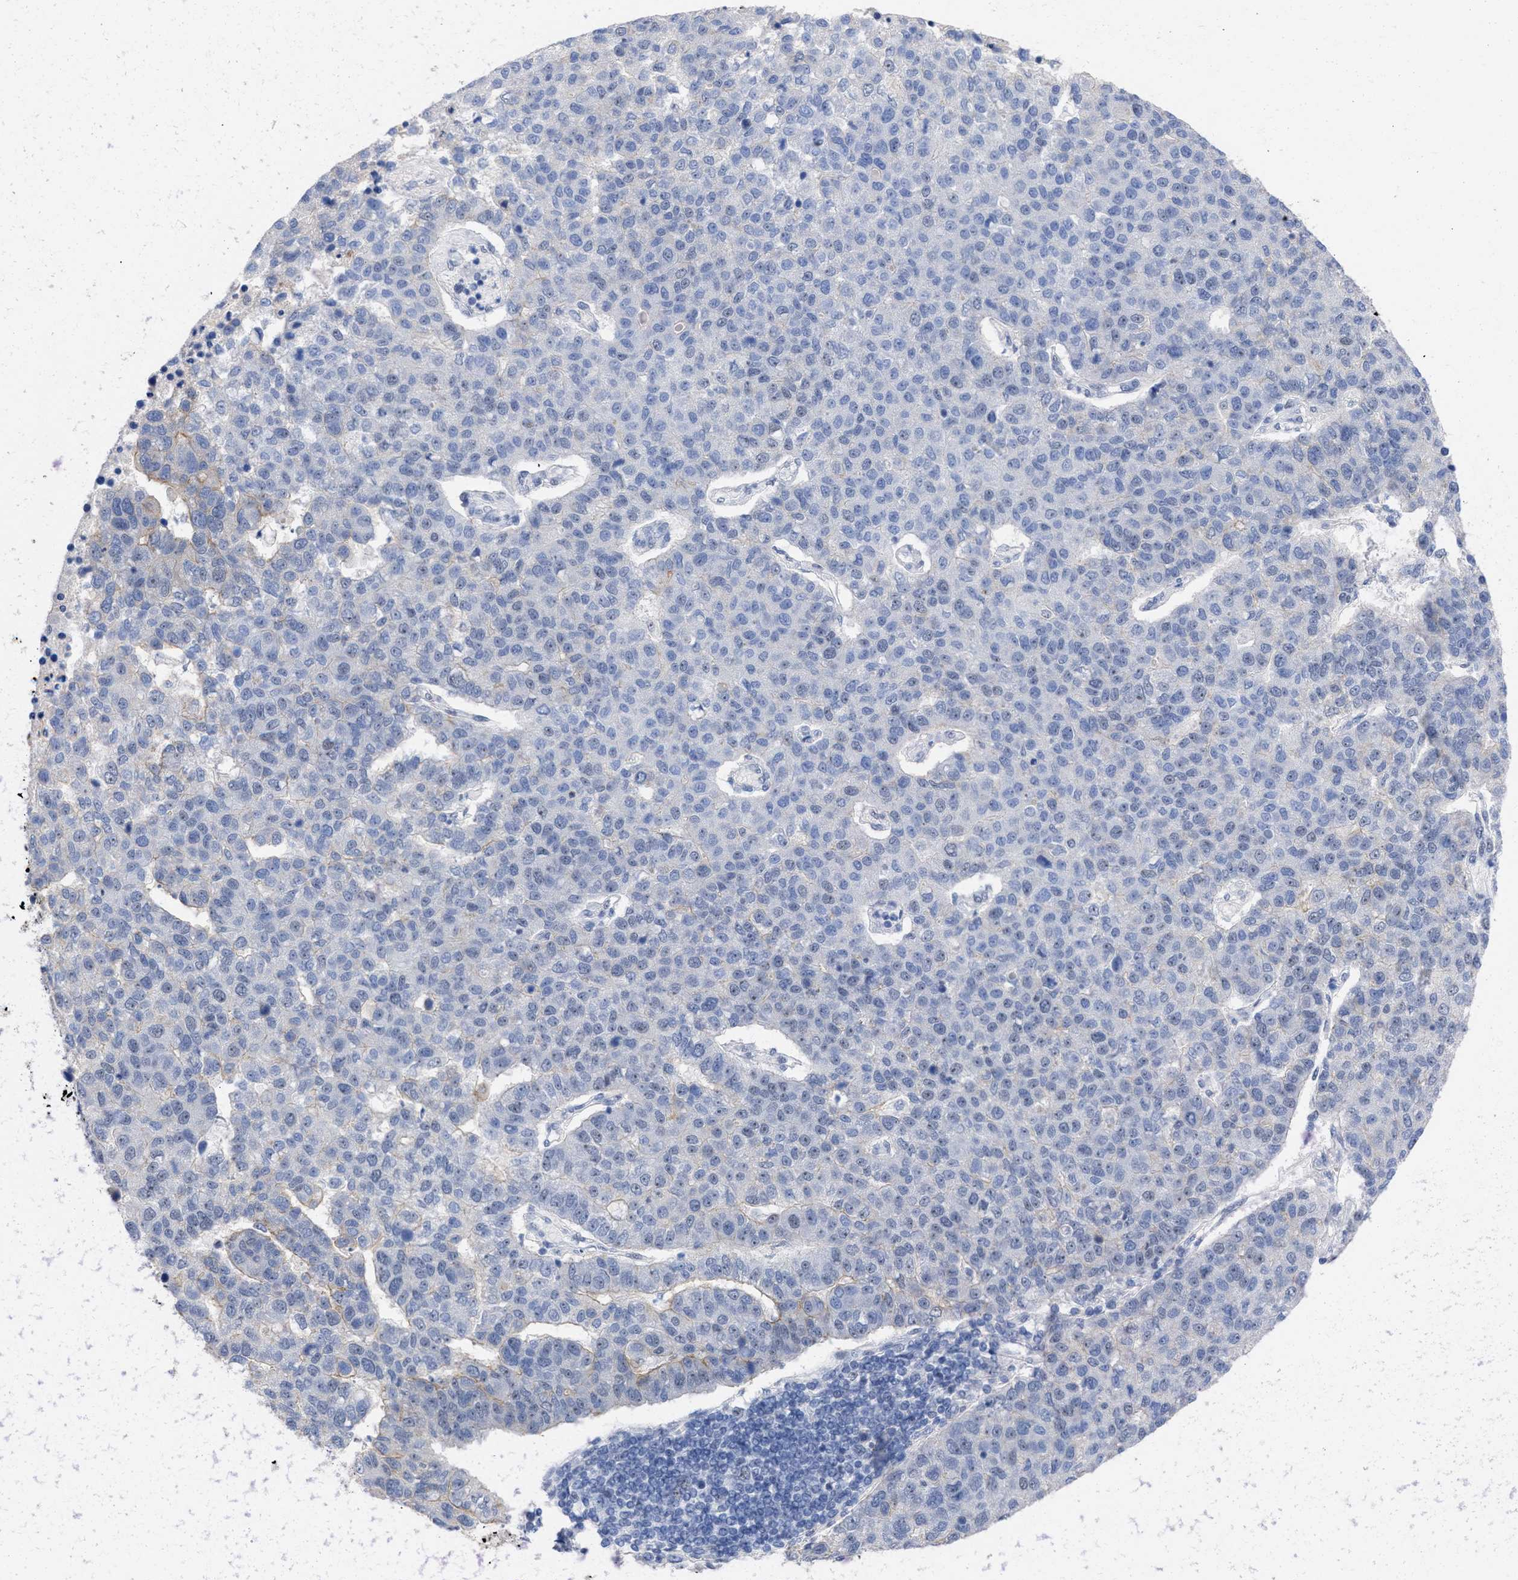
{"staining": {"intensity": "weak", "quantity": "<25%", "location": "cytoplasmic/membranous"}, "tissue": "pancreatic cancer", "cell_type": "Tumor cells", "image_type": "cancer", "snomed": [{"axis": "morphology", "description": "Adenocarcinoma, NOS"}, {"axis": "topography", "description": "Pancreas"}], "caption": "High power microscopy photomicrograph of an immunohistochemistry image of pancreatic cancer, revealing no significant expression in tumor cells.", "gene": "DDX41", "patient": {"sex": "female", "age": 61}}